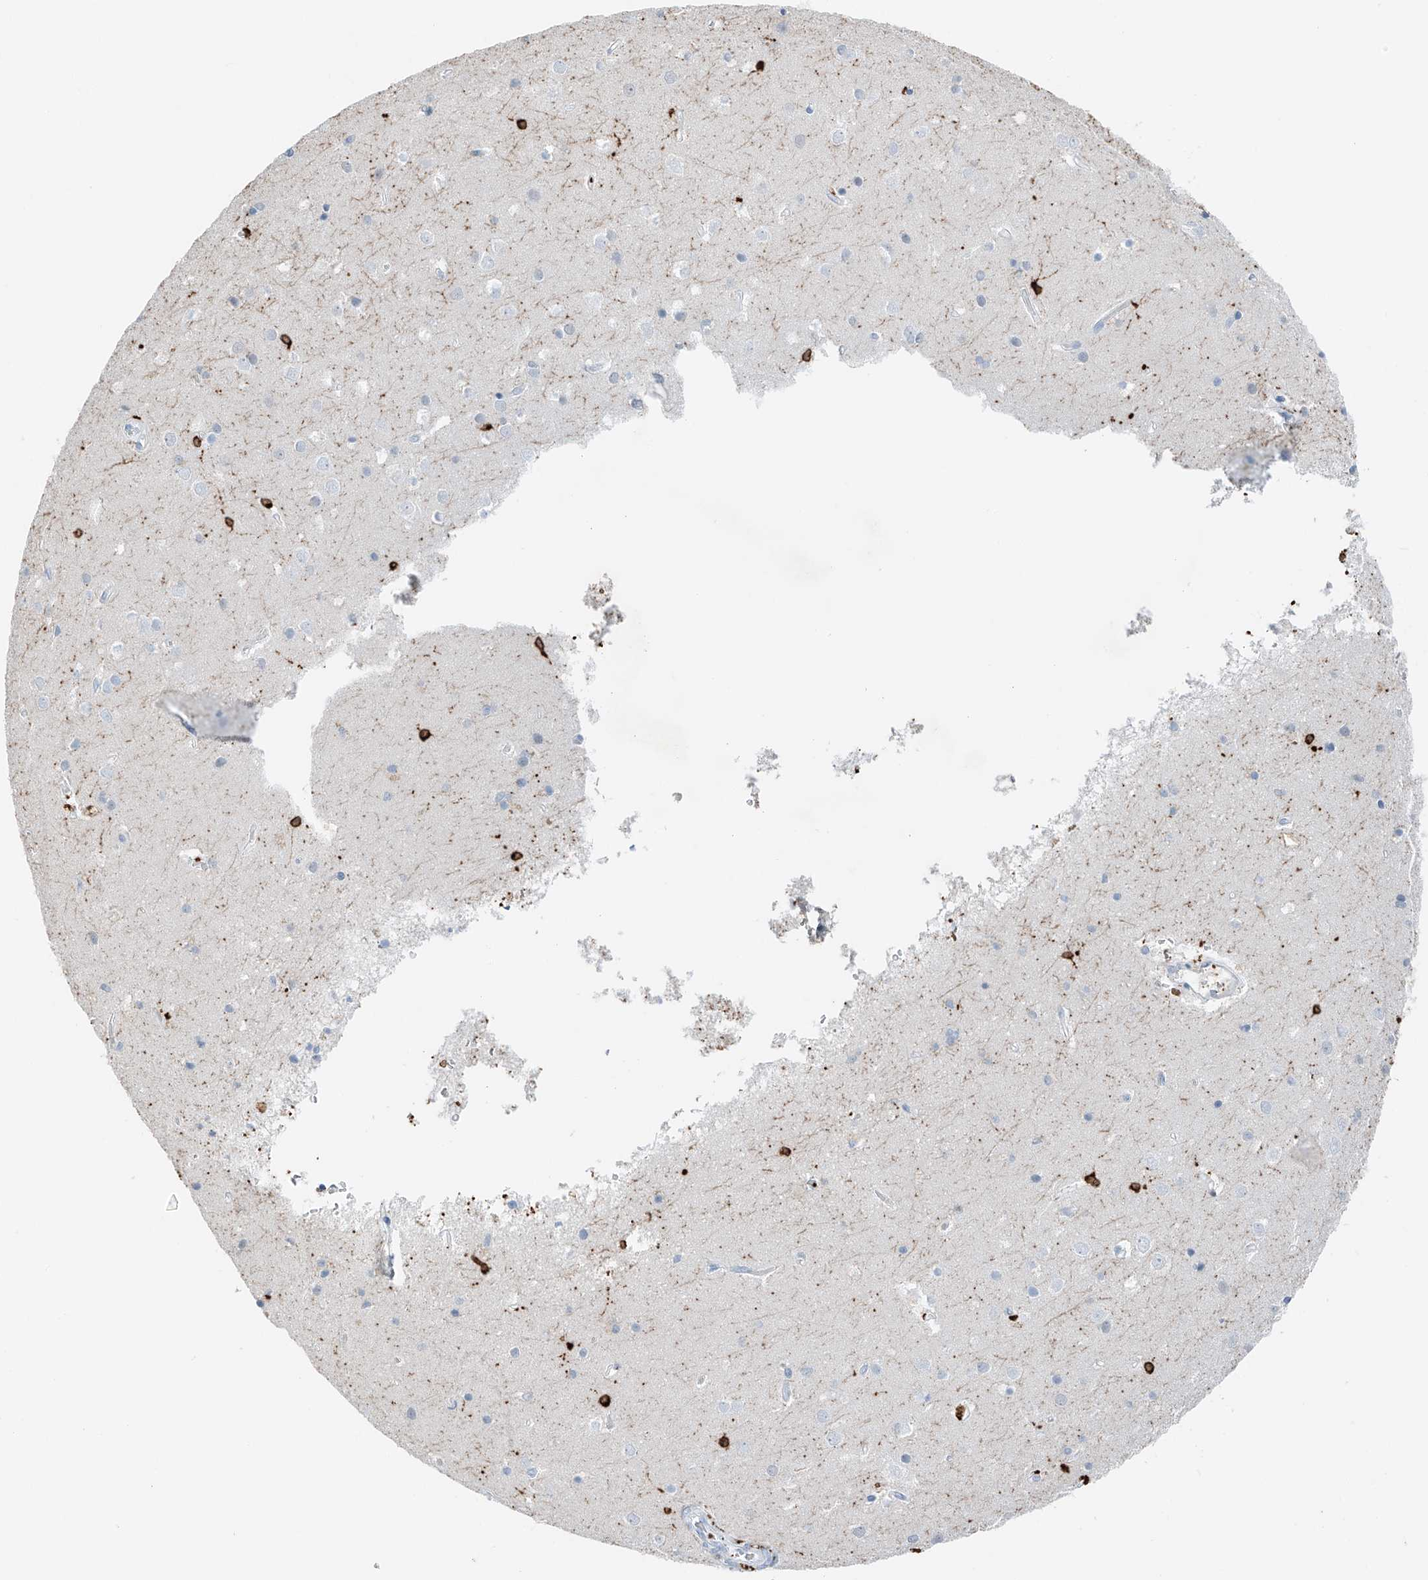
{"staining": {"intensity": "negative", "quantity": "none", "location": "none"}, "tissue": "cerebral cortex", "cell_type": "Endothelial cells", "image_type": "normal", "snomed": [{"axis": "morphology", "description": "Normal tissue, NOS"}, {"axis": "topography", "description": "Cerebral cortex"}], "caption": "High power microscopy photomicrograph of an immunohistochemistry (IHC) photomicrograph of benign cerebral cortex, revealing no significant positivity in endothelial cells. Nuclei are stained in blue.", "gene": "TBXAS1", "patient": {"sex": "male", "age": 54}}